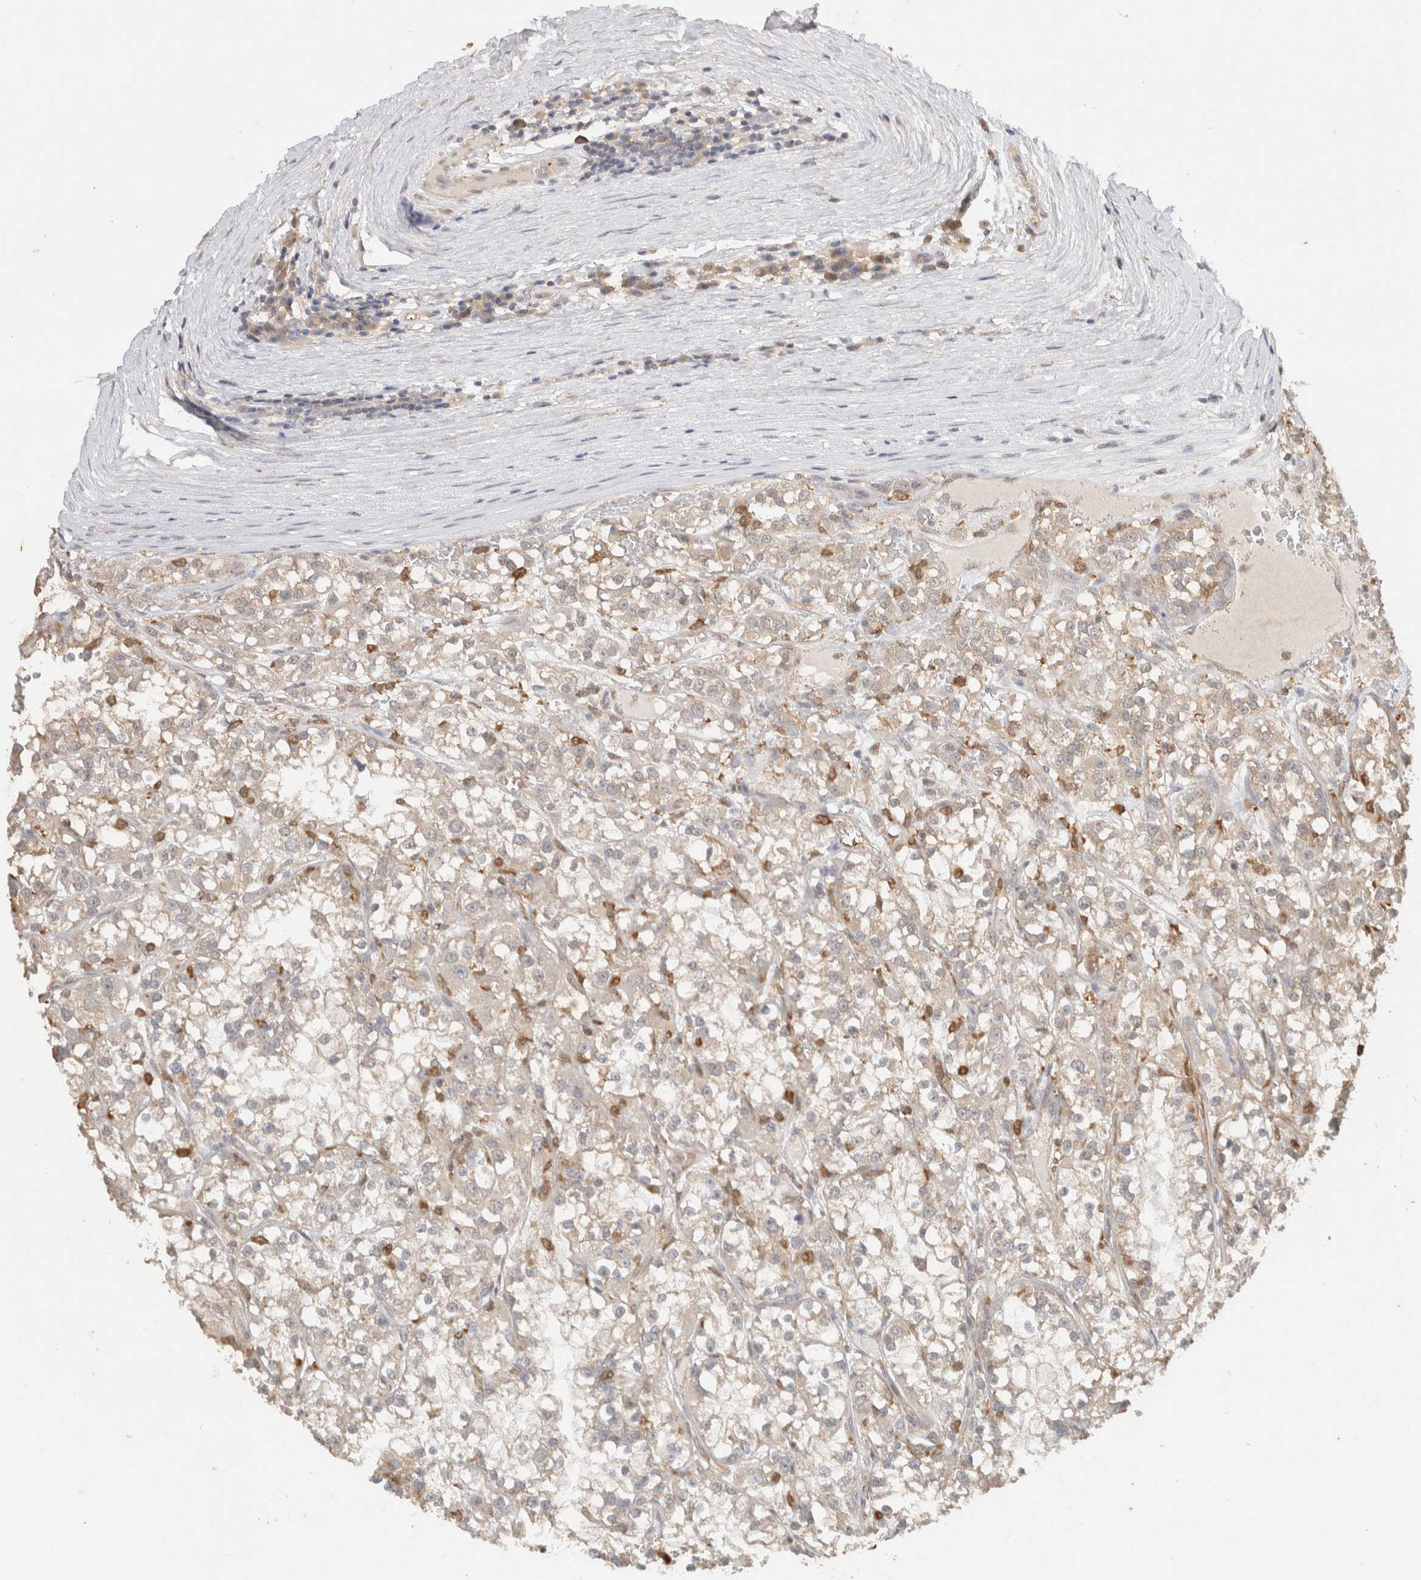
{"staining": {"intensity": "negative", "quantity": "none", "location": "none"}, "tissue": "renal cancer", "cell_type": "Tumor cells", "image_type": "cancer", "snomed": [{"axis": "morphology", "description": "Adenocarcinoma, NOS"}, {"axis": "topography", "description": "Kidney"}], "caption": "An image of renal adenocarcinoma stained for a protein exhibits no brown staining in tumor cells.", "gene": "YWHAH", "patient": {"sex": "female", "age": 52}}